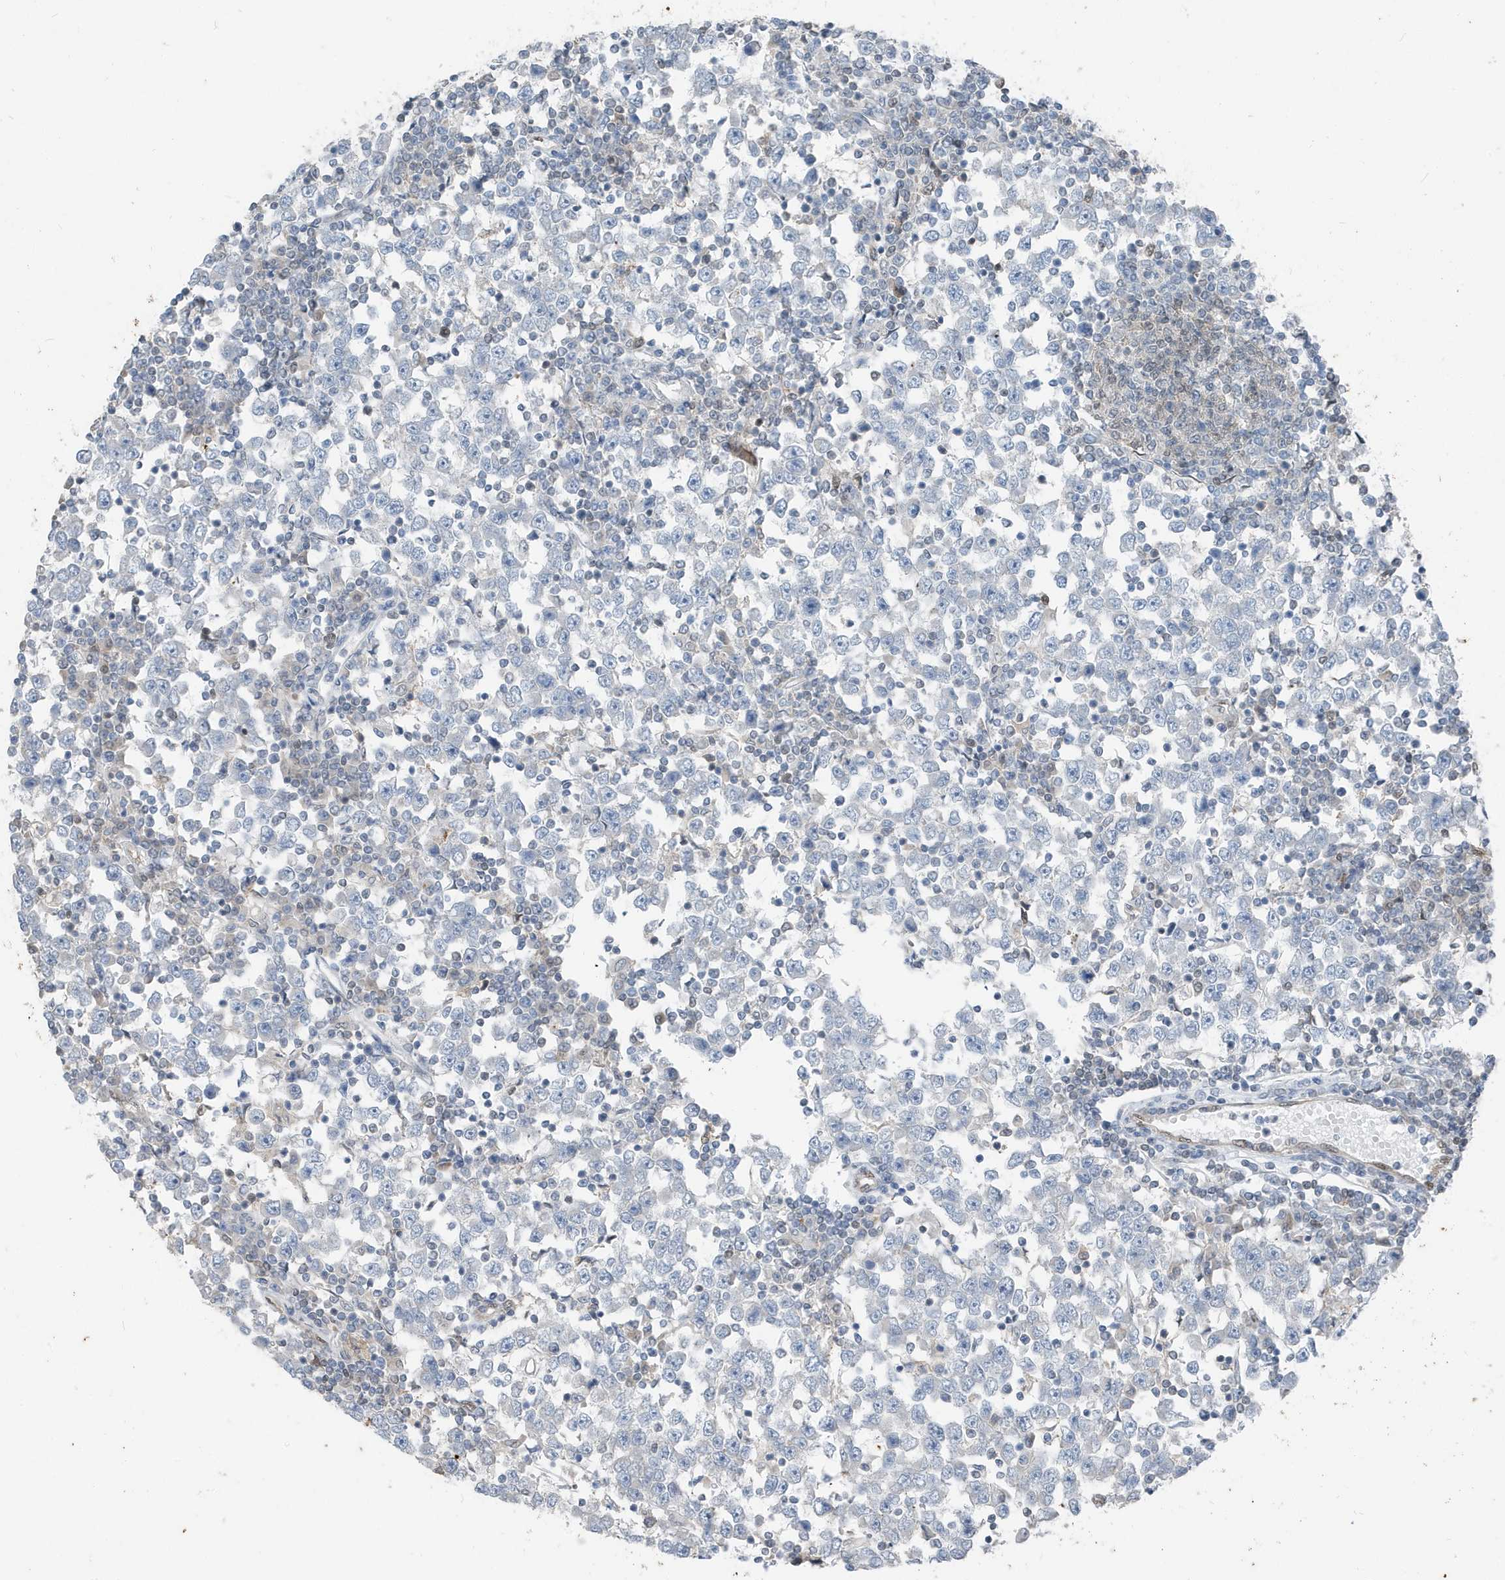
{"staining": {"intensity": "negative", "quantity": "none", "location": "none"}, "tissue": "testis cancer", "cell_type": "Tumor cells", "image_type": "cancer", "snomed": [{"axis": "morphology", "description": "Seminoma, NOS"}, {"axis": "topography", "description": "Testis"}], "caption": "DAB immunohistochemical staining of human seminoma (testis) shows no significant expression in tumor cells.", "gene": "NCOA7", "patient": {"sex": "male", "age": 65}}